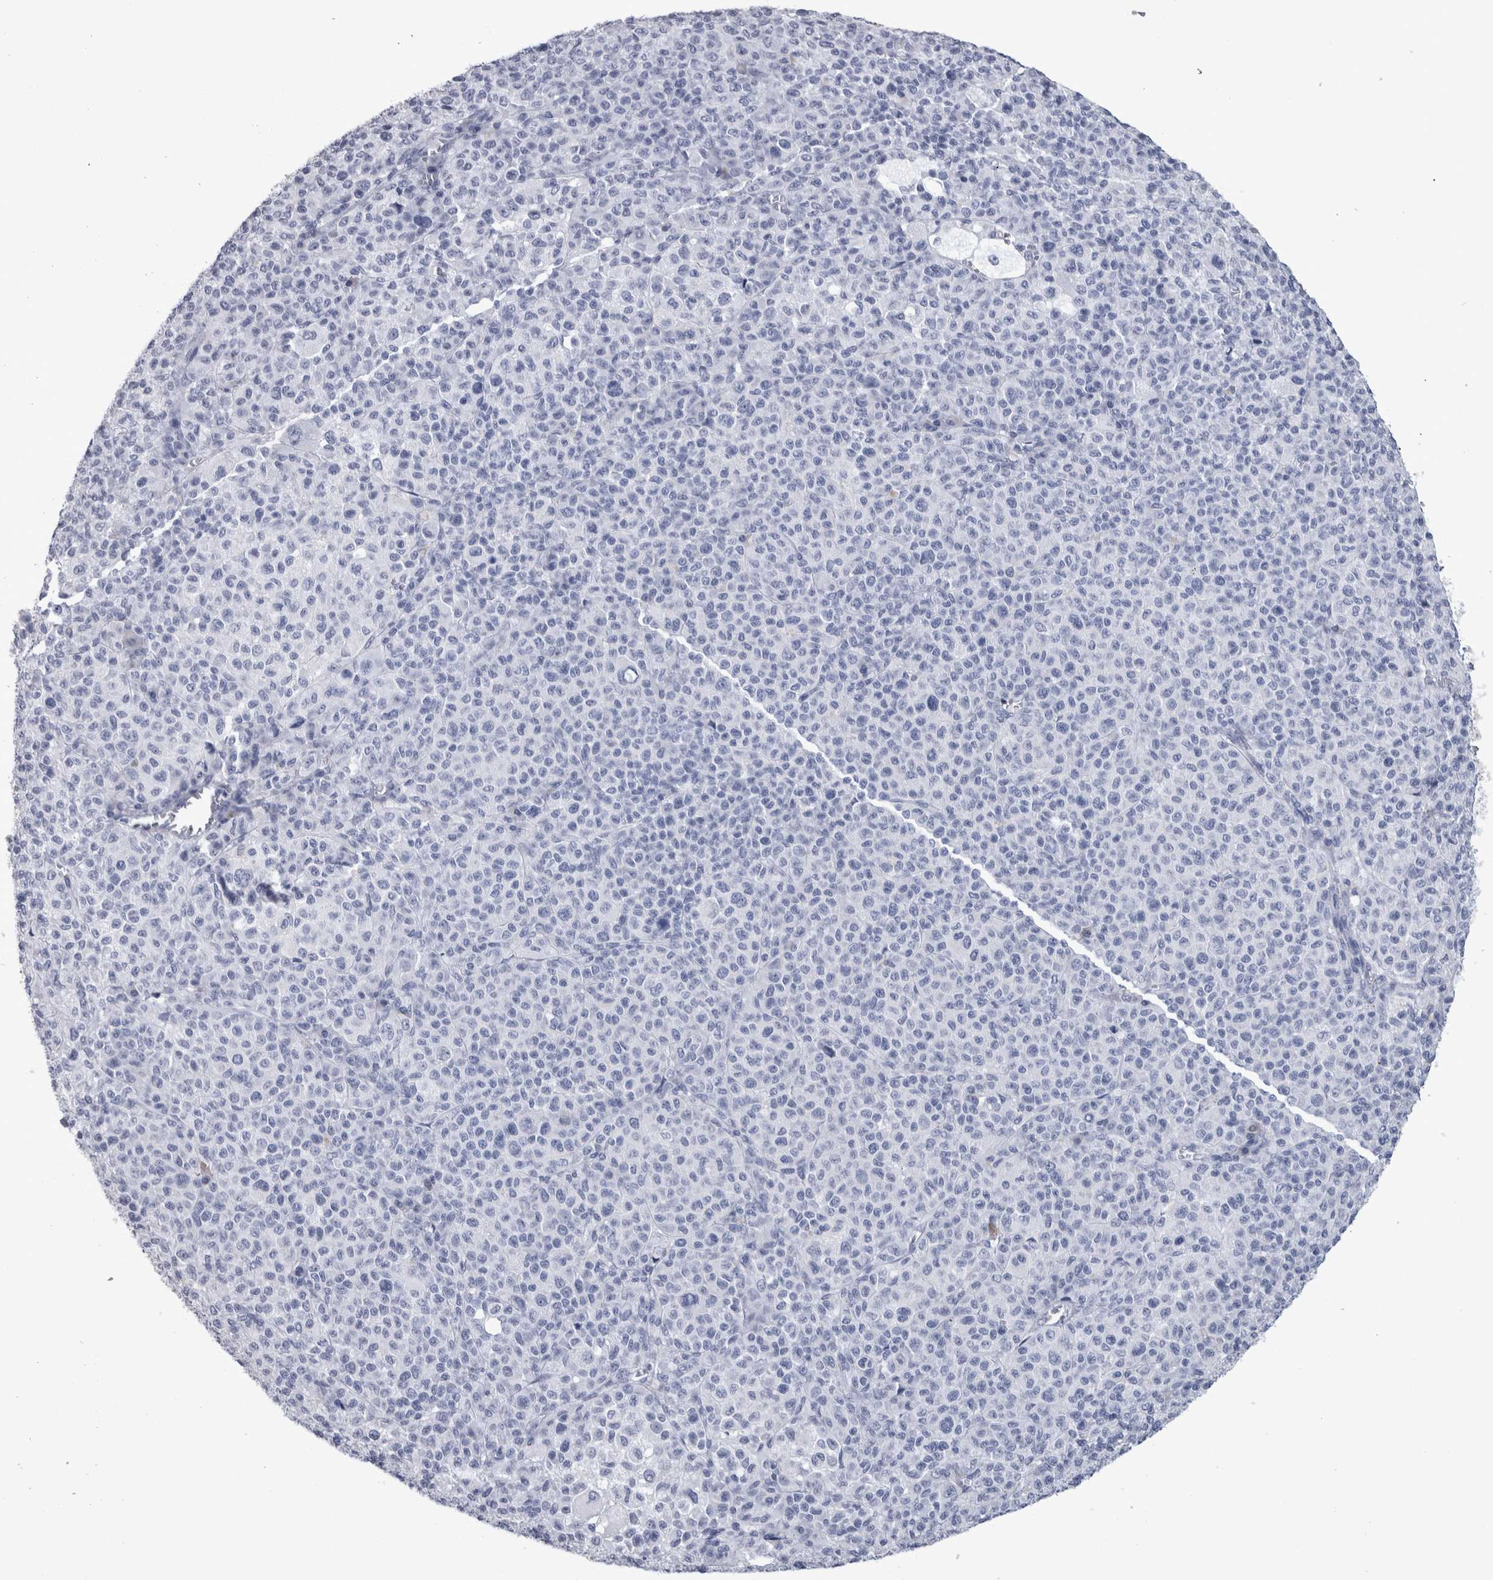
{"staining": {"intensity": "negative", "quantity": "none", "location": "none"}, "tissue": "melanoma", "cell_type": "Tumor cells", "image_type": "cancer", "snomed": [{"axis": "morphology", "description": "Malignant melanoma, Metastatic site"}, {"axis": "topography", "description": "Skin"}], "caption": "DAB immunohistochemical staining of human malignant melanoma (metastatic site) displays no significant expression in tumor cells.", "gene": "PAX5", "patient": {"sex": "female", "age": 74}}